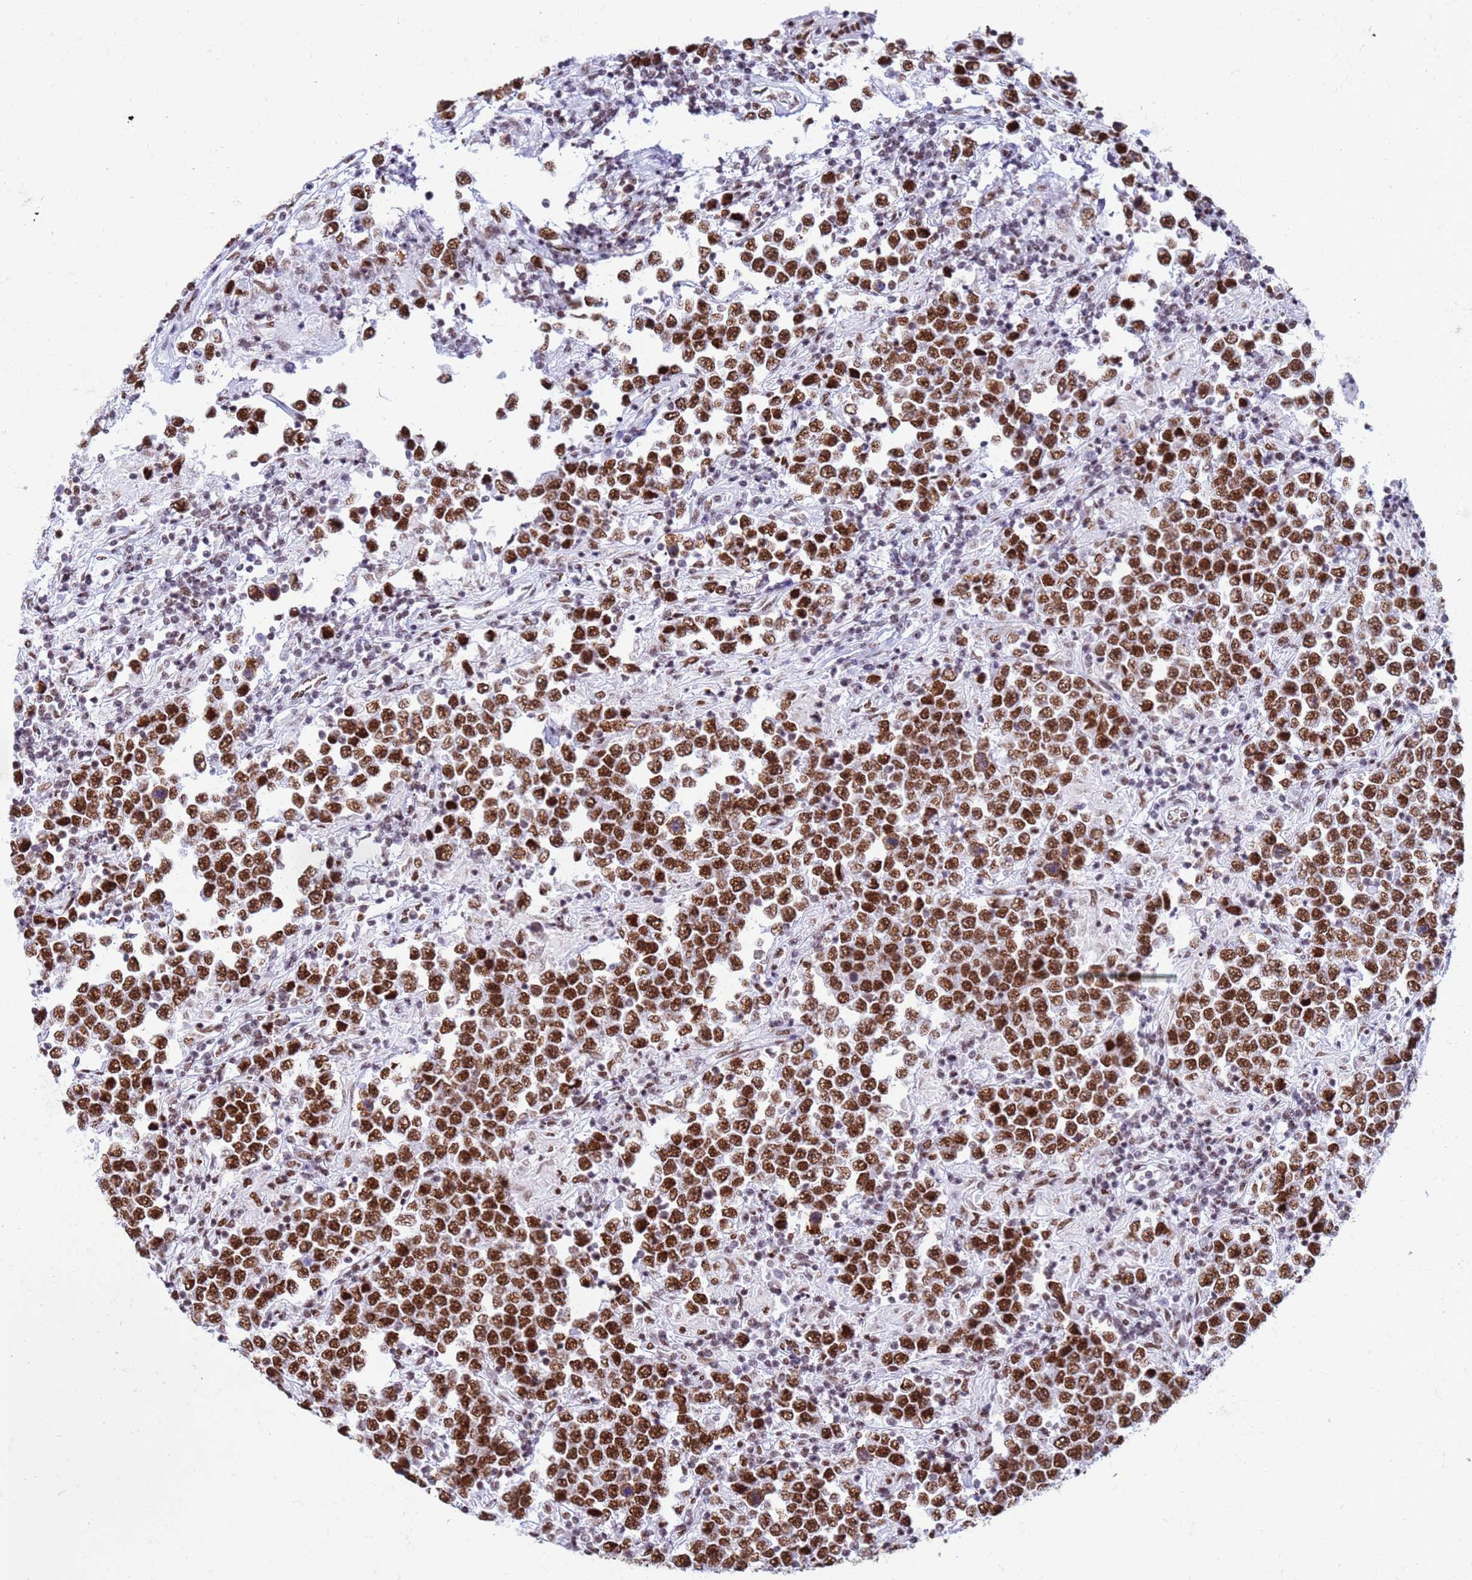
{"staining": {"intensity": "strong", "quantity": ">75%", "location": "nuclear"}, "tissue": "testis cancer", "cell_type": "Tumor cells", "image_type": "cancer", "snomed": [{"axis": "morphology", "description": "Normal tissue, NOS"}, {"axis": "morphology", "description": "Urothelial carcinoma, High grade"}, {"axis": "morphology", "description": "Seminoma, NOS"}, {"axis": "morphology", "description": "Carcinoma, Embryonal, NOS"}, {"axis": "topography", "description": "Urinary bladder"}, {"axis": "topography", "description": "Testis"}], "caption": "Immunohistochemistry photomicrograph of neoplastic tissue: human embryonal carcinoma (testis) stained using IHC shows high levels of strong protein expression localized specifically in the nuclear of tumor cells, appearing as a nuclear brown color.", "gene": "FAM170B", "patient": {"sex": "male", "age": 41}}